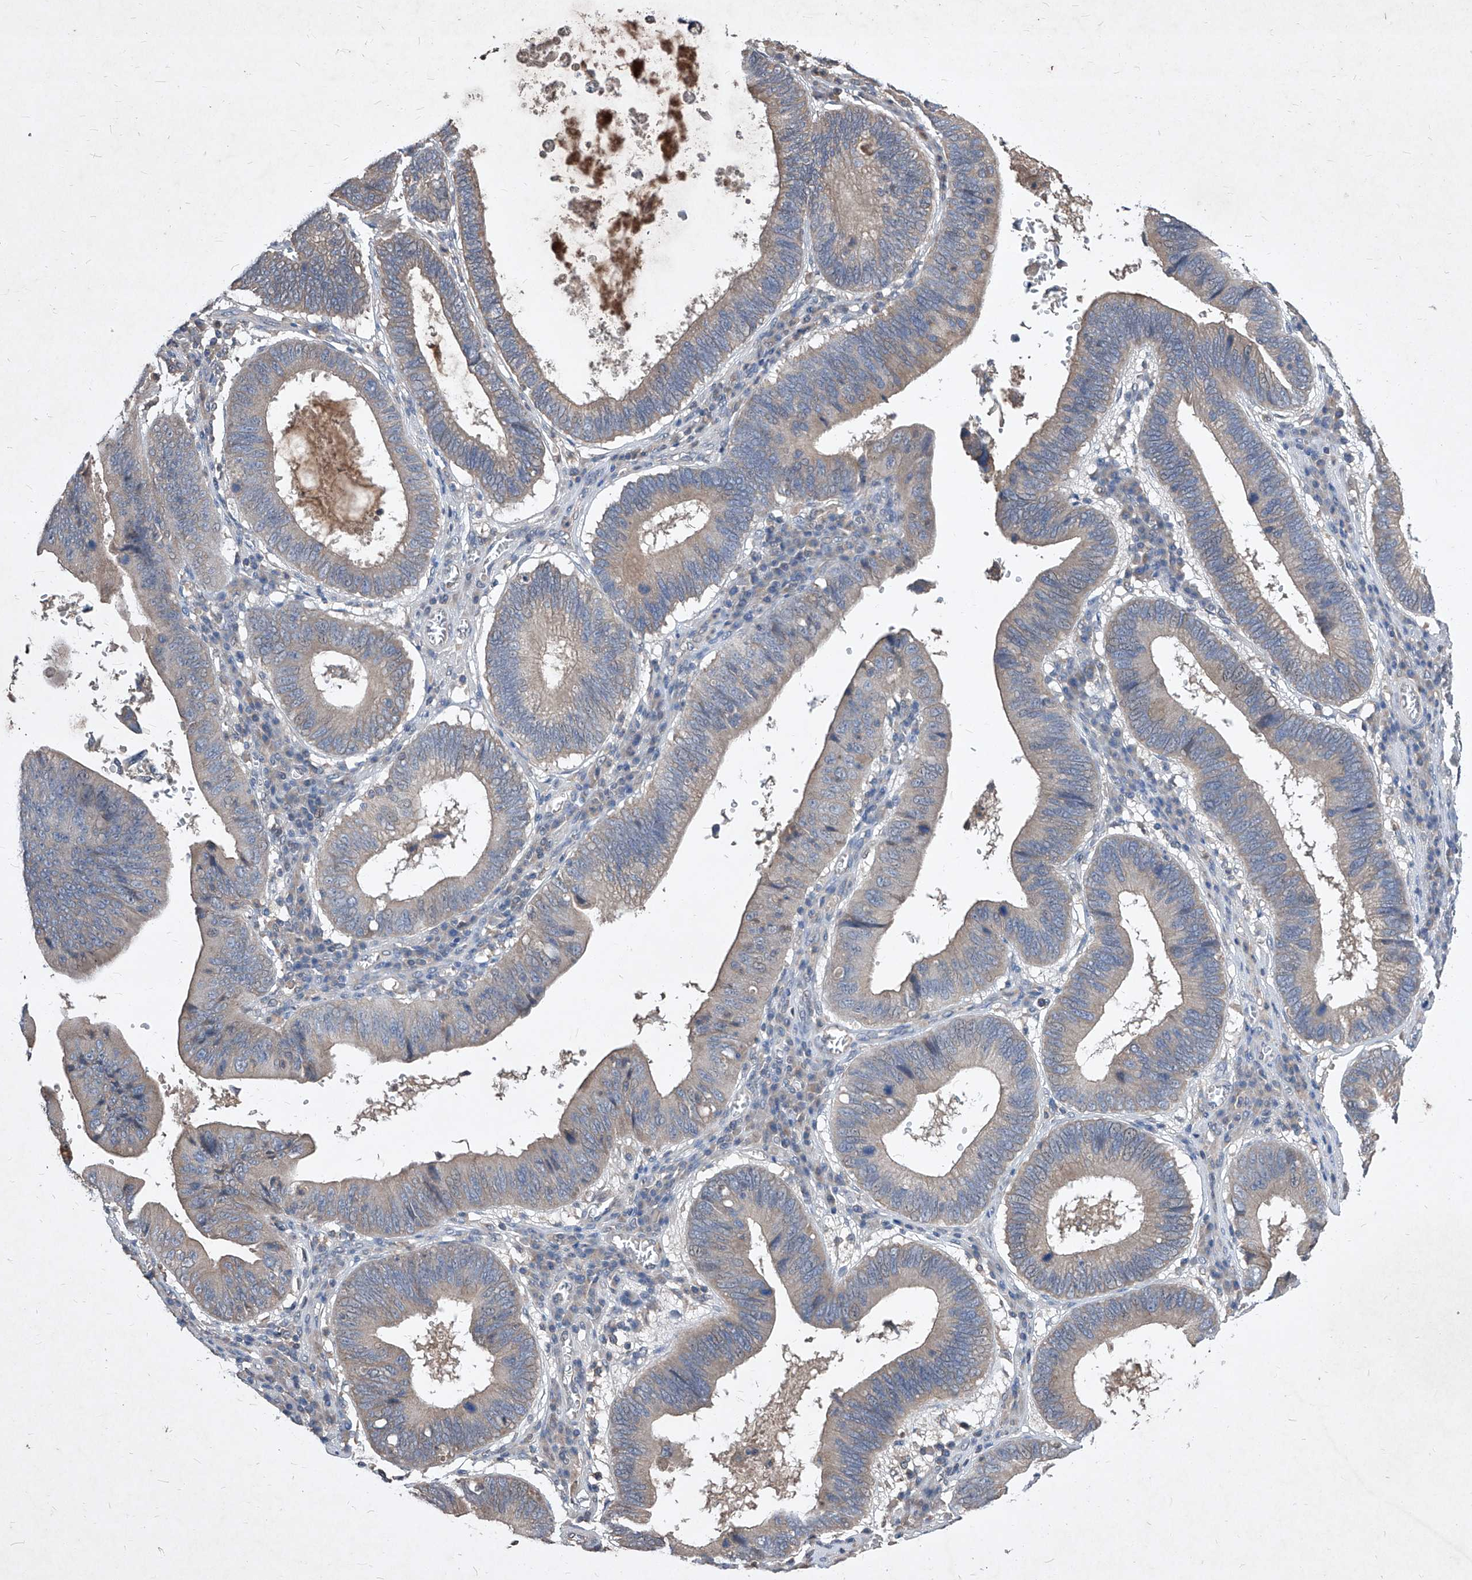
{"staining": {"intensity": "weak", "quantity": "<25%", "location": "cytoplasmic/membranous"}, "tissue": "stomach cancer", "cell_type": "Tumor cells", "image_type": "cancer", "snomed": [{"axis": "morphology", "description": "Adenocarcinoma, NOS"}, {"axis": "topography", "description": "Stomach"}], "caption": "Immunohistochemical staining of stomach cancer displays no significant expression in tumor cells. Brightfield microscopy of IHC stained with DAB (brown) and hematoxylin (blue), captured at high magnification.", "gene": "SYNGR1", "patient": {"sex": "male", "age": 59}}